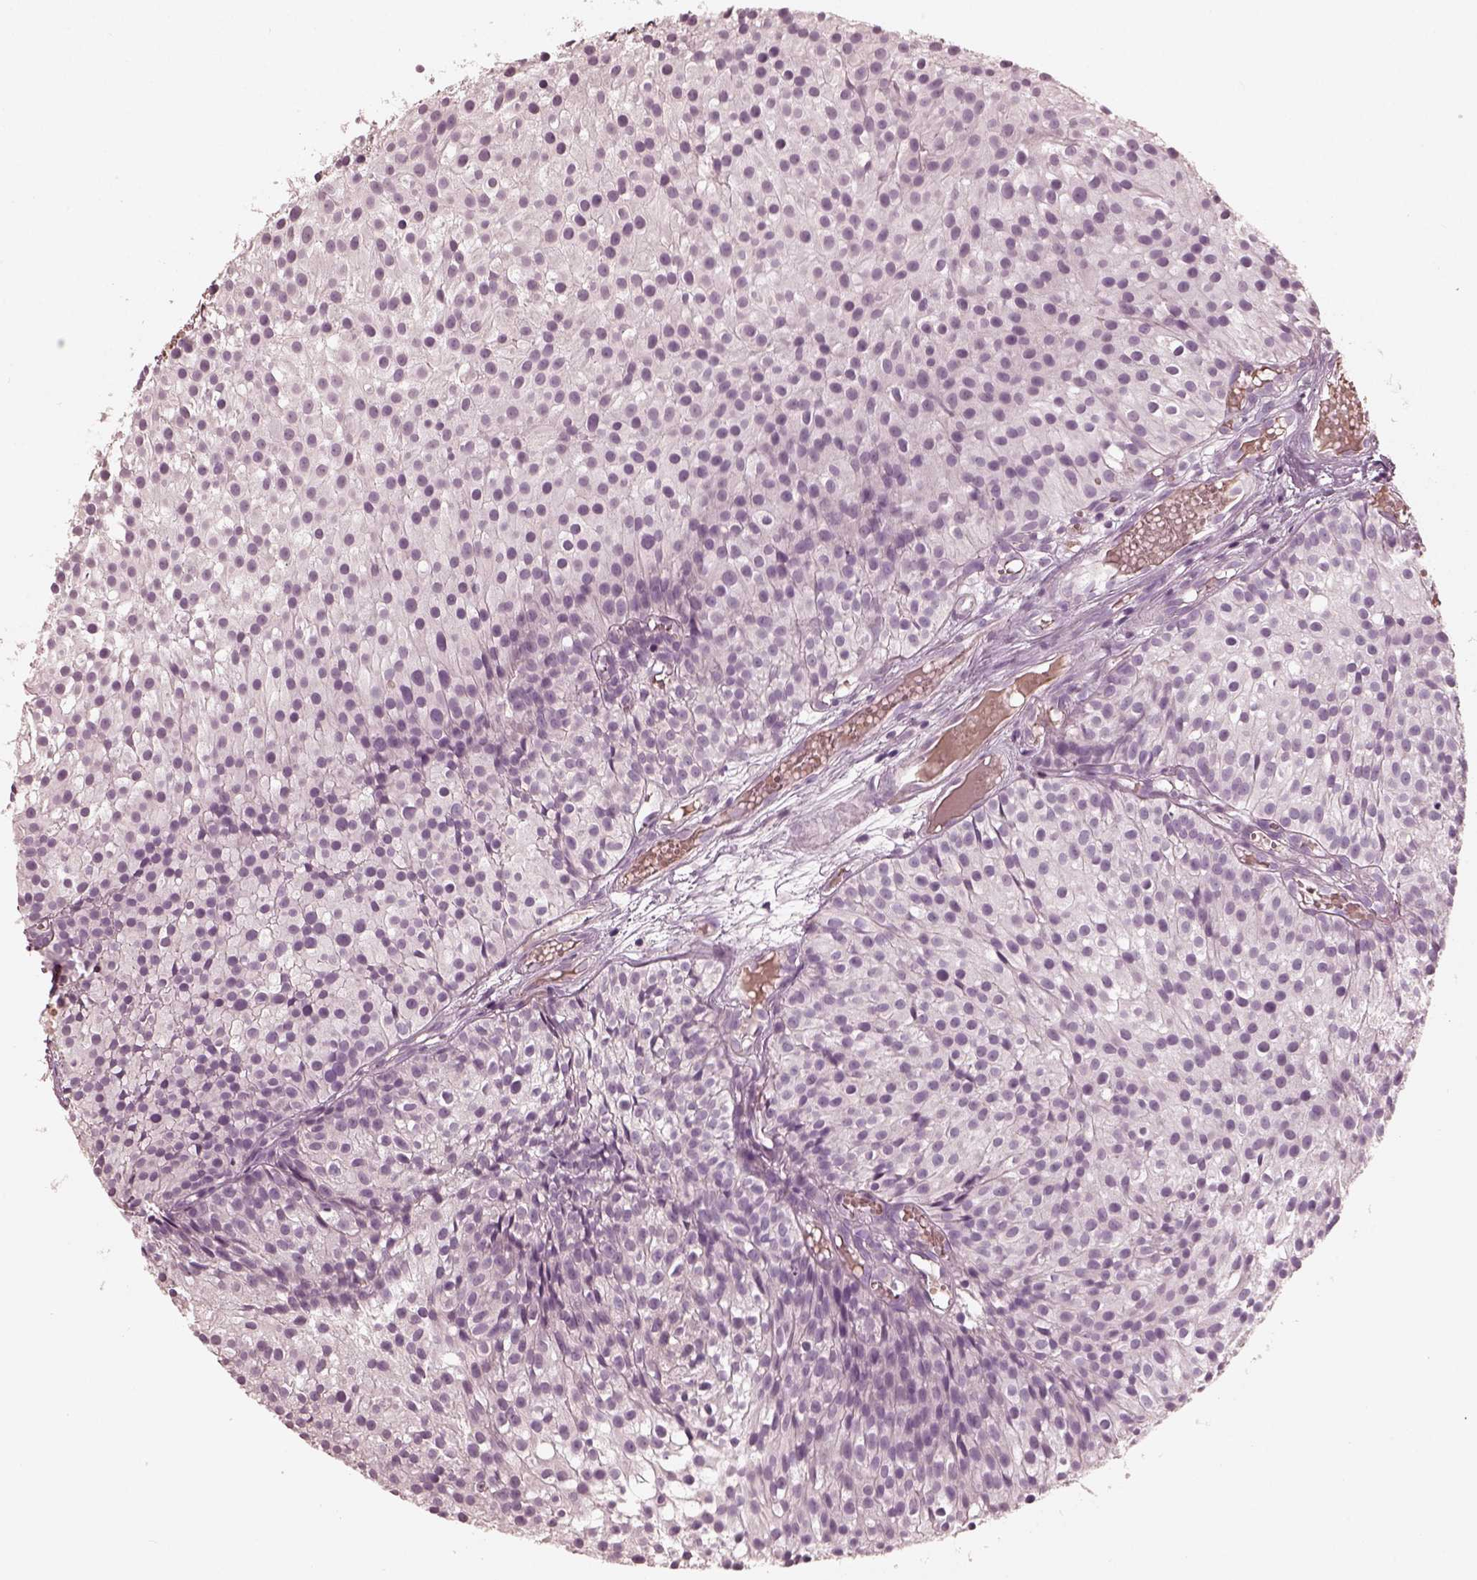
{"staining": {"intensity": "negative", "quantity": "none", "location": "none"}, "tissue": "urothelial cancer", "cell_type": "Tumor cells", "image_type": "cancer", "snomed": [{"axis": "morphology", "description": "Urothelial carcinoma, Low grade"}, {"axis": "topography", "description": "Urinary bladder"}], "caption": "Image shows no significant protein staining in tumor cells of urothelial cancer.", "gene": "ANKLE1", "patient": {"sex": "male", "age": 63}}